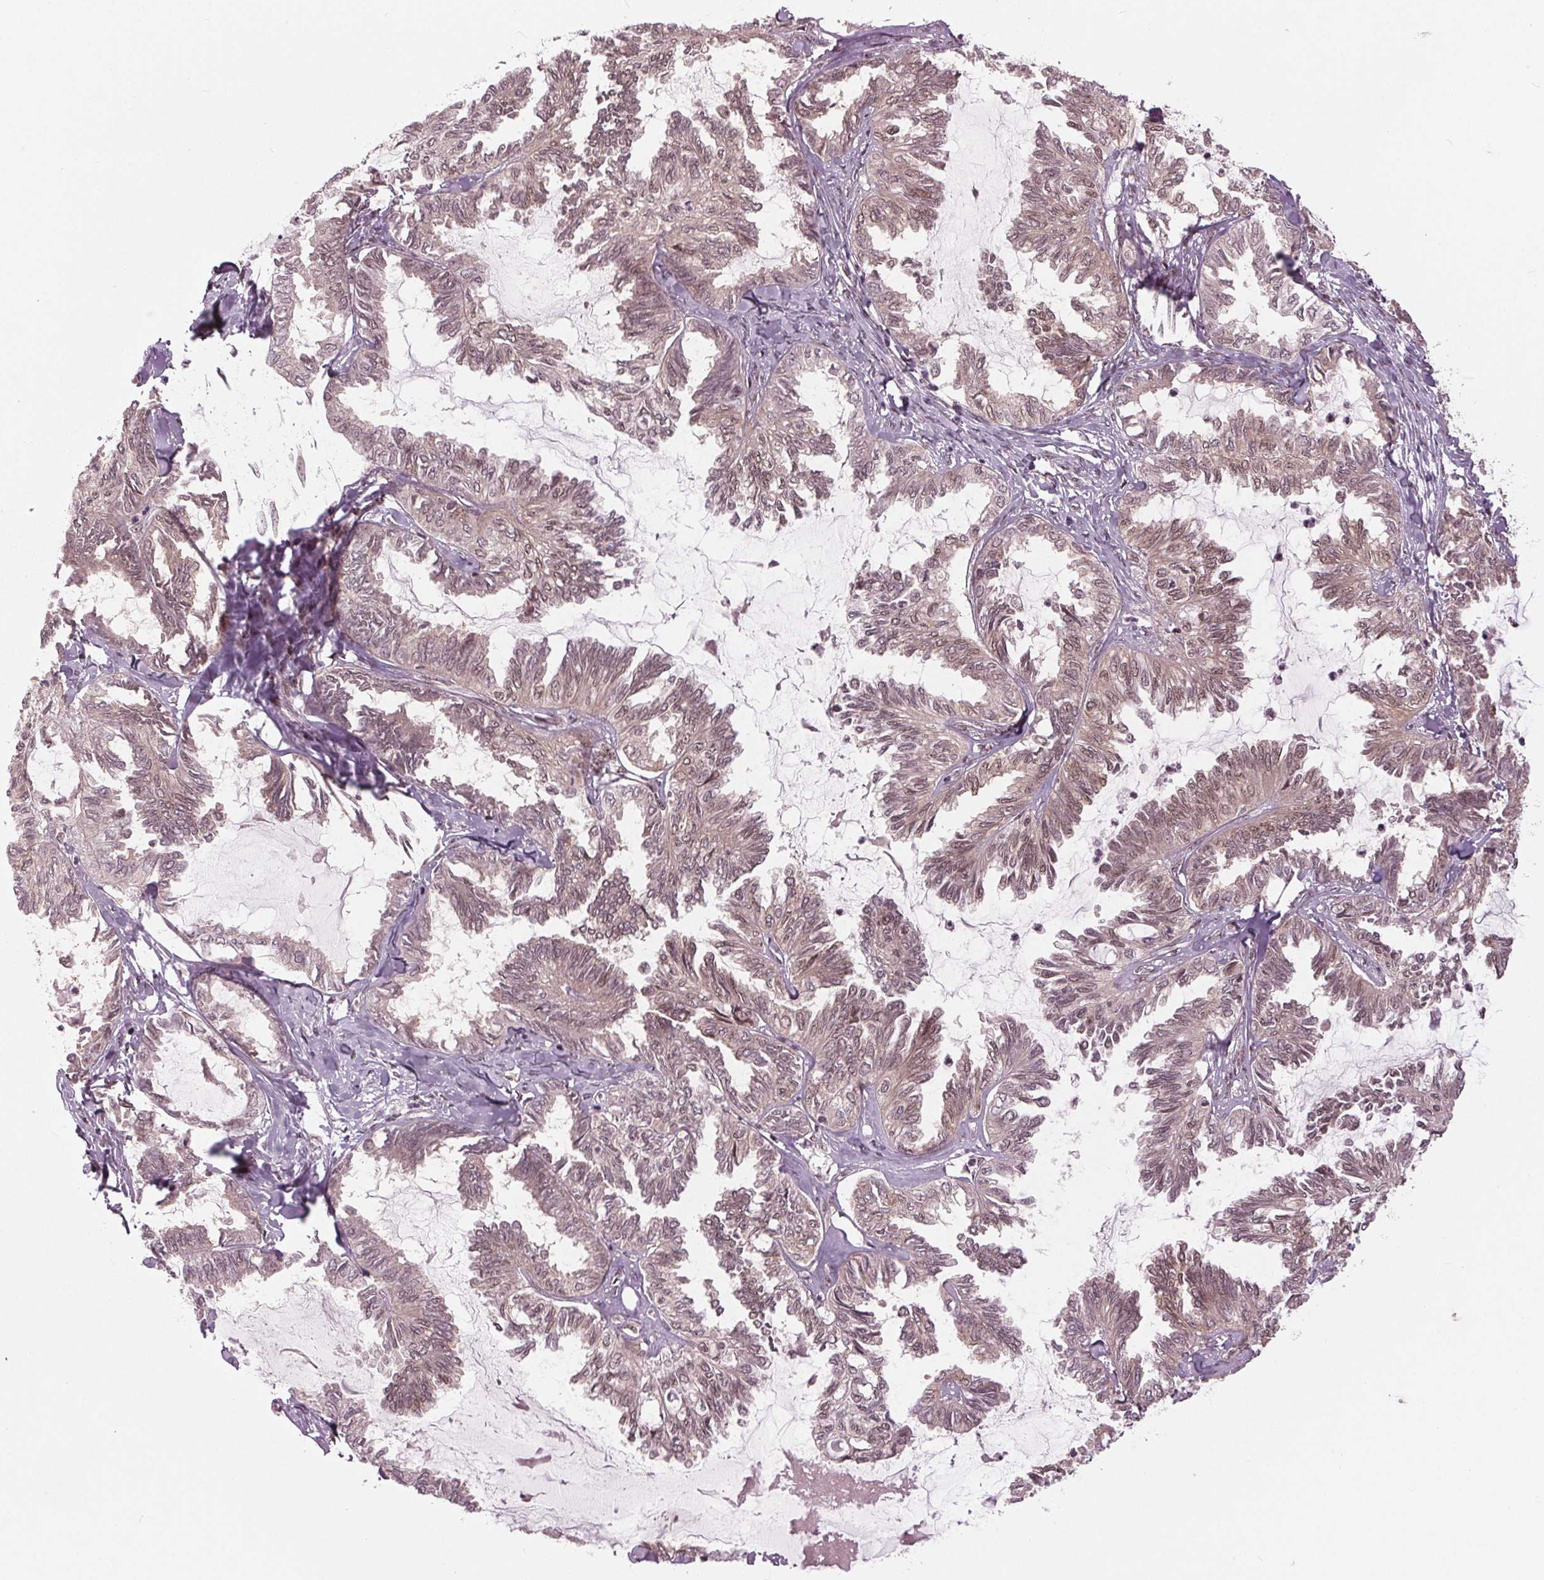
{"staining": {"intensity": "weak", "quantity": ">75%", "location": "nuclear"}, "tissue": "ovarian cancer", "cell_type": "Tumor cells", "image_type": "cancer", "snomed": [{"axis": "morphology", "description": "Carcinoma, endometroid"}, {"axis": "topography", "description": "Ovary"}], "caption": "Immunohistochemistry (IHC) photomicrograph of human ovarian endometroid carcinoma stained for a protein (brown), which displays low levels of weak nuclear expression in approximately >75% of tumor cells.", "gene": "LSM2", "patient": {"sex": "female", "age": 70}}